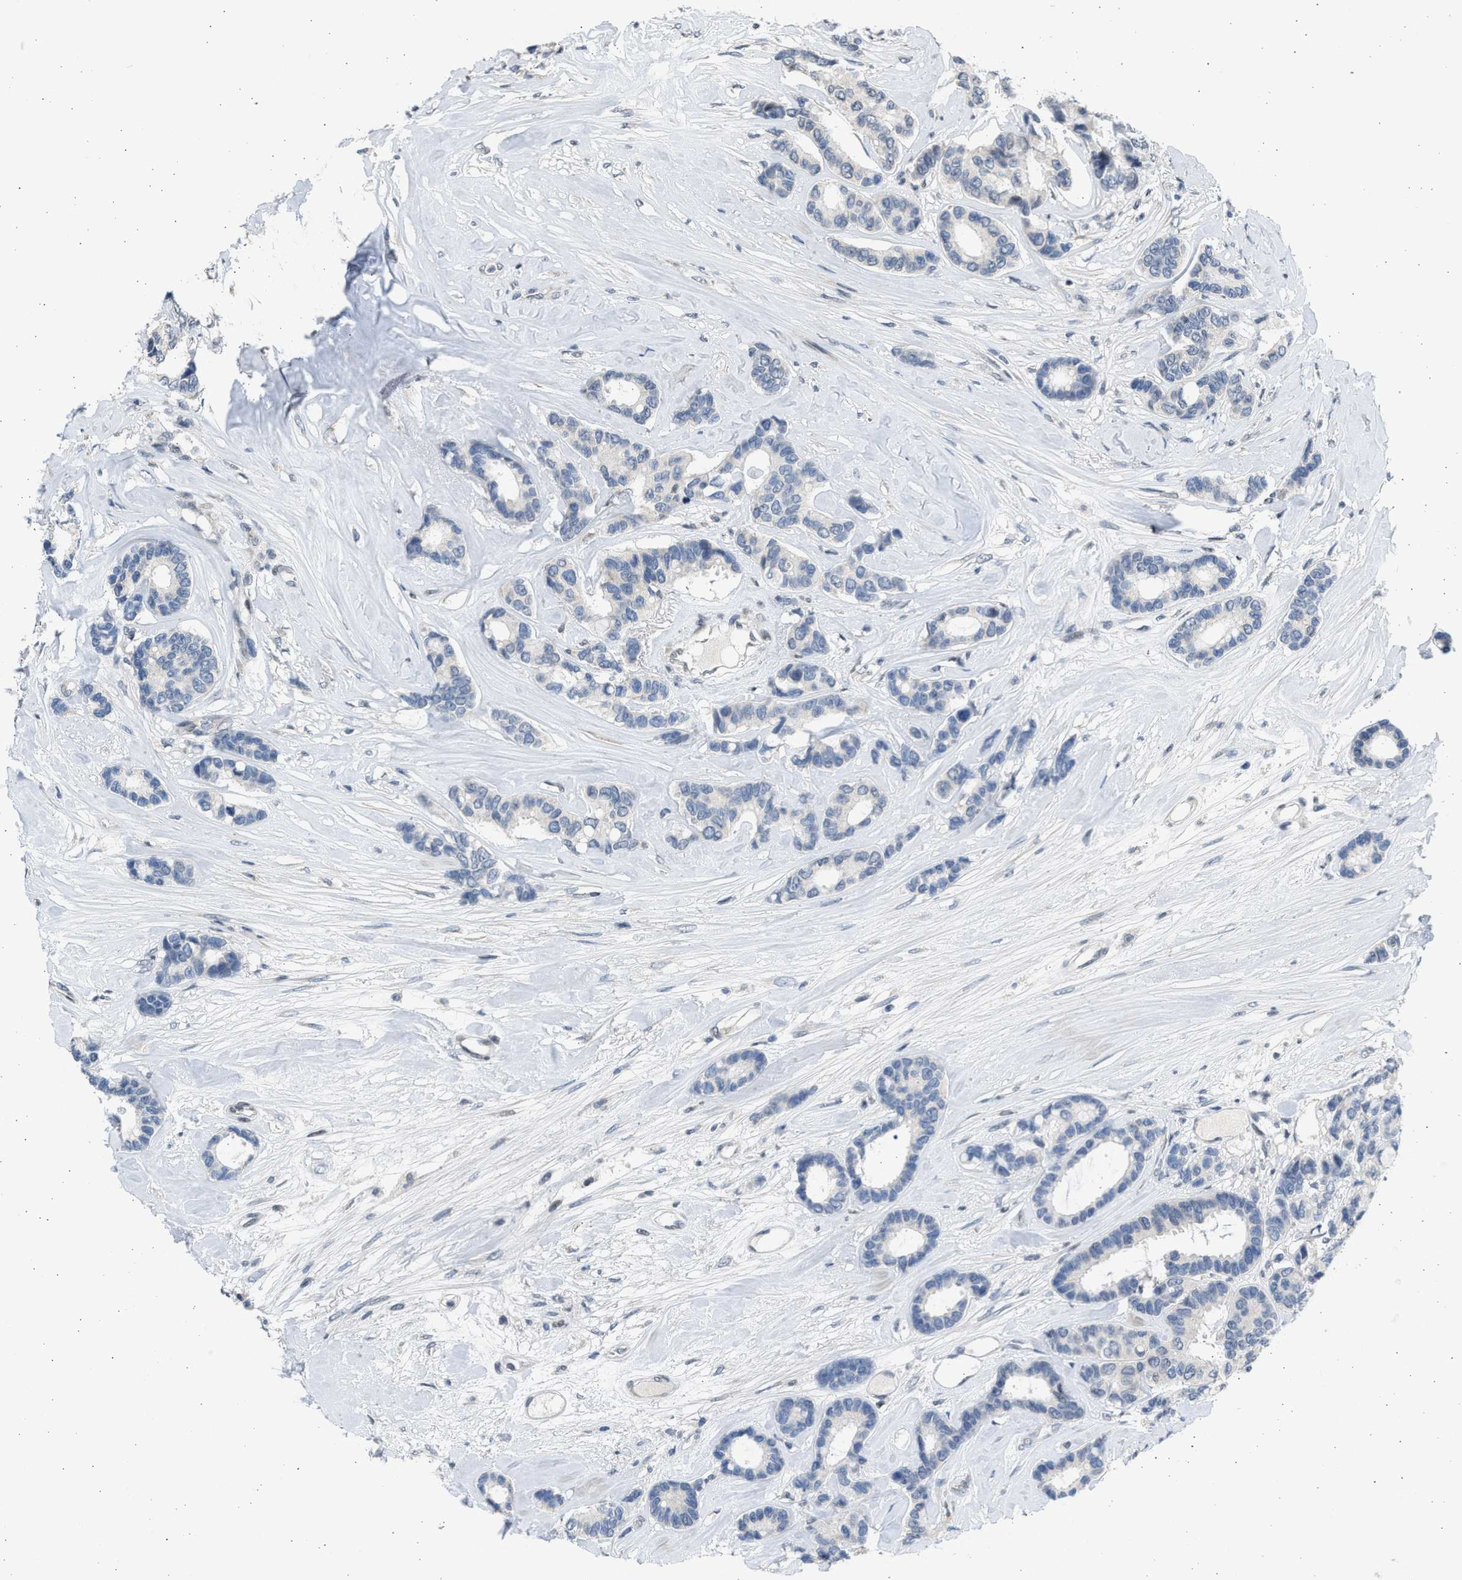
{"staining": {"intensity": "negative", "quantity": "none", "location": "none"}, "tissue": "breast cancer", "cell_type": "Tumor cells", "image_type": "cancer", "snomed": [{"axis": "morphology", "description": "Duct carcinoma"}, {"axis": "topography", "description": "Breast"}], "caption": "Immunohistochemical staining of breast intraductal carcinoma demonstrates no significant positivity in tumor cells.", "gene": "HMGN3", "patient": {"sex": "female", "age": 87}}